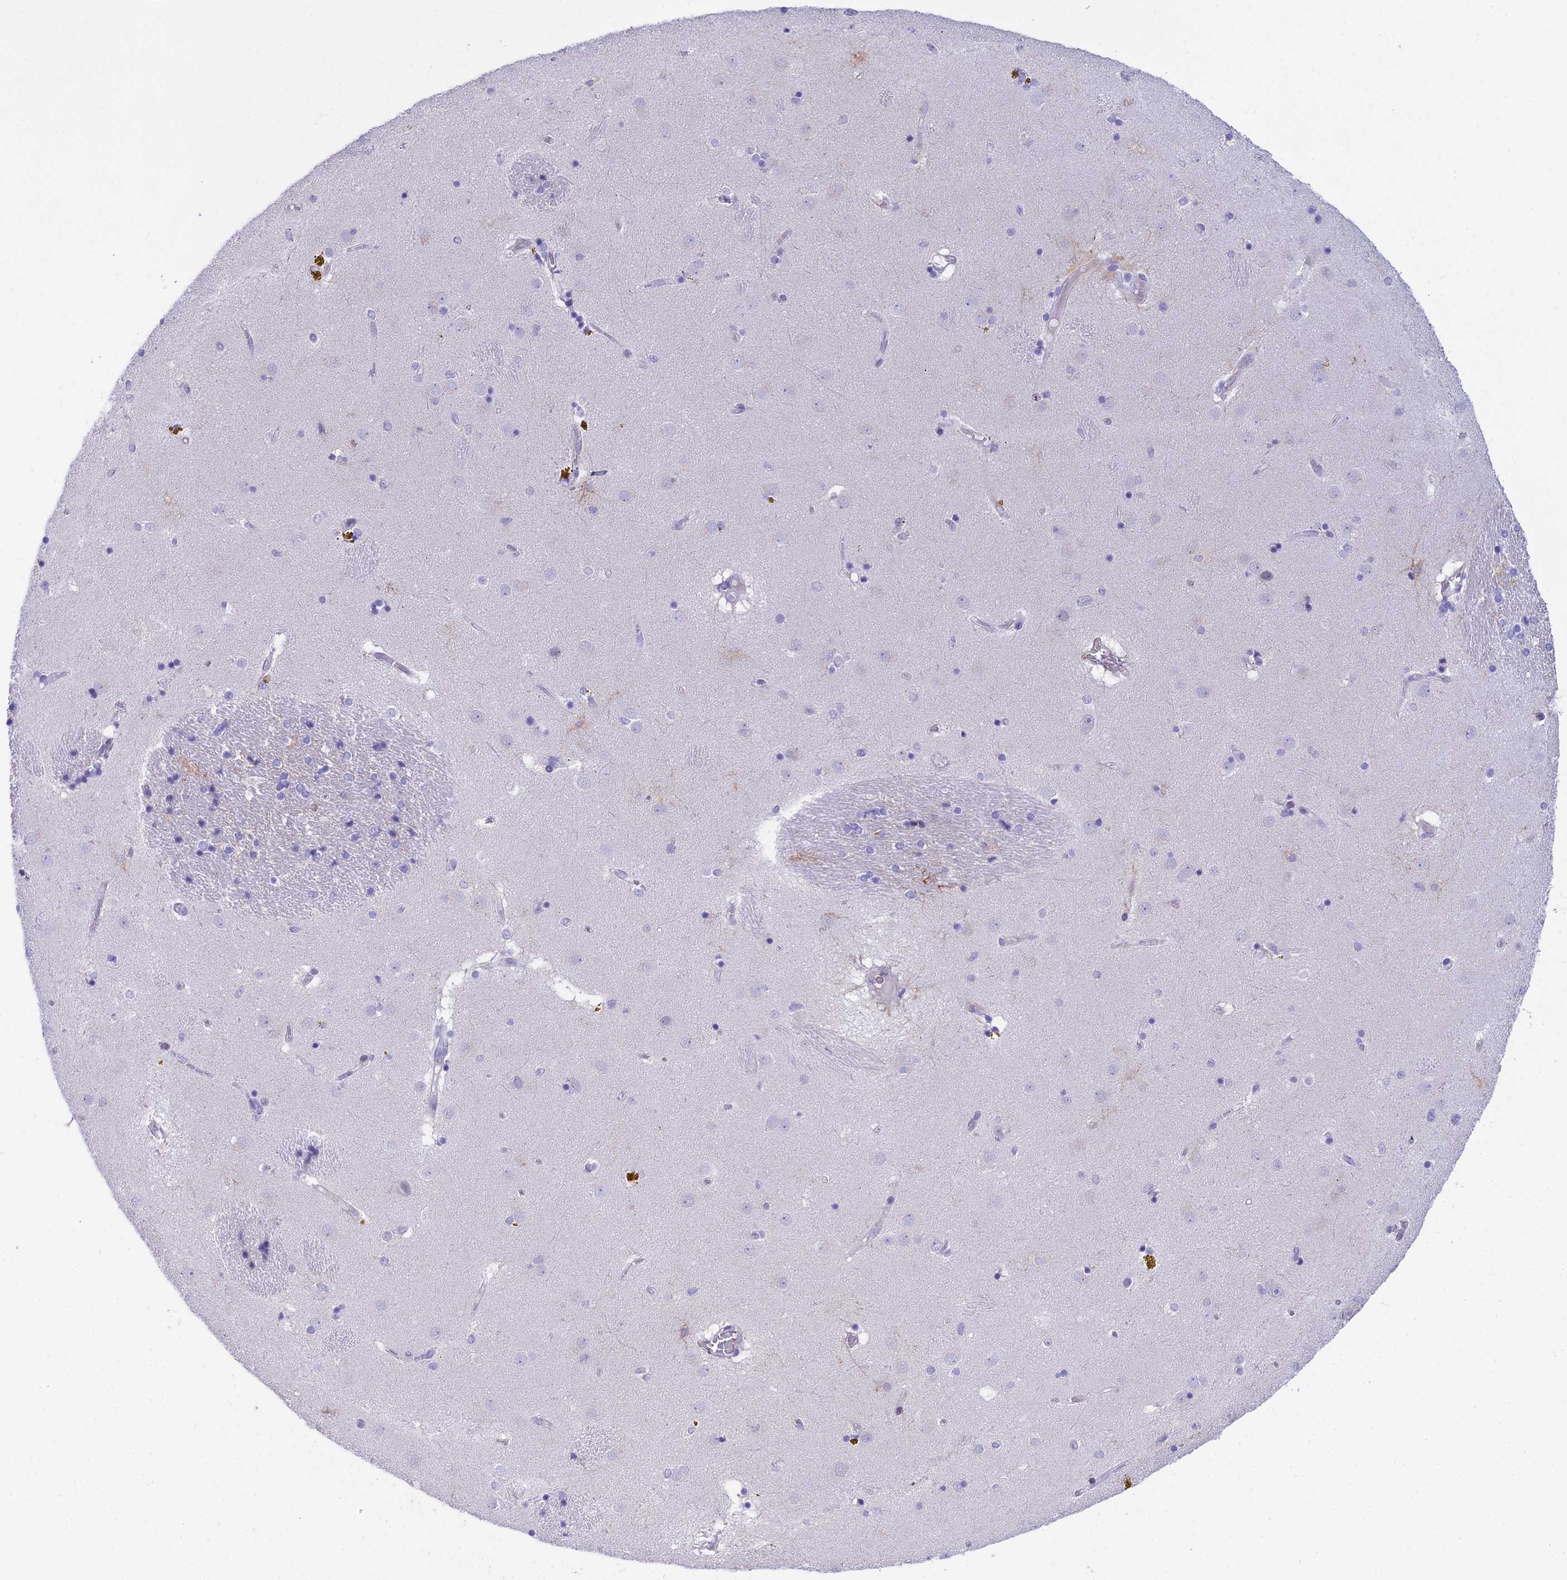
{"staining": {"intensity": "negative", "quantity": "none", "location": "none"}, "tissue": "caudate", "cell_type": "Glial cells", "image_type": "normal", "snomed": [{"axis": "morphology", "description": "Normal tissue, NOS"}, {"axis": "topography", "description": "Lateral ventricle wall"}], "caption": "Photomicrograph shows no protein expression in glial cells of normal caudate.", "gene": "CC2D2A", "patient": {"sex": "male", "age": 70}}